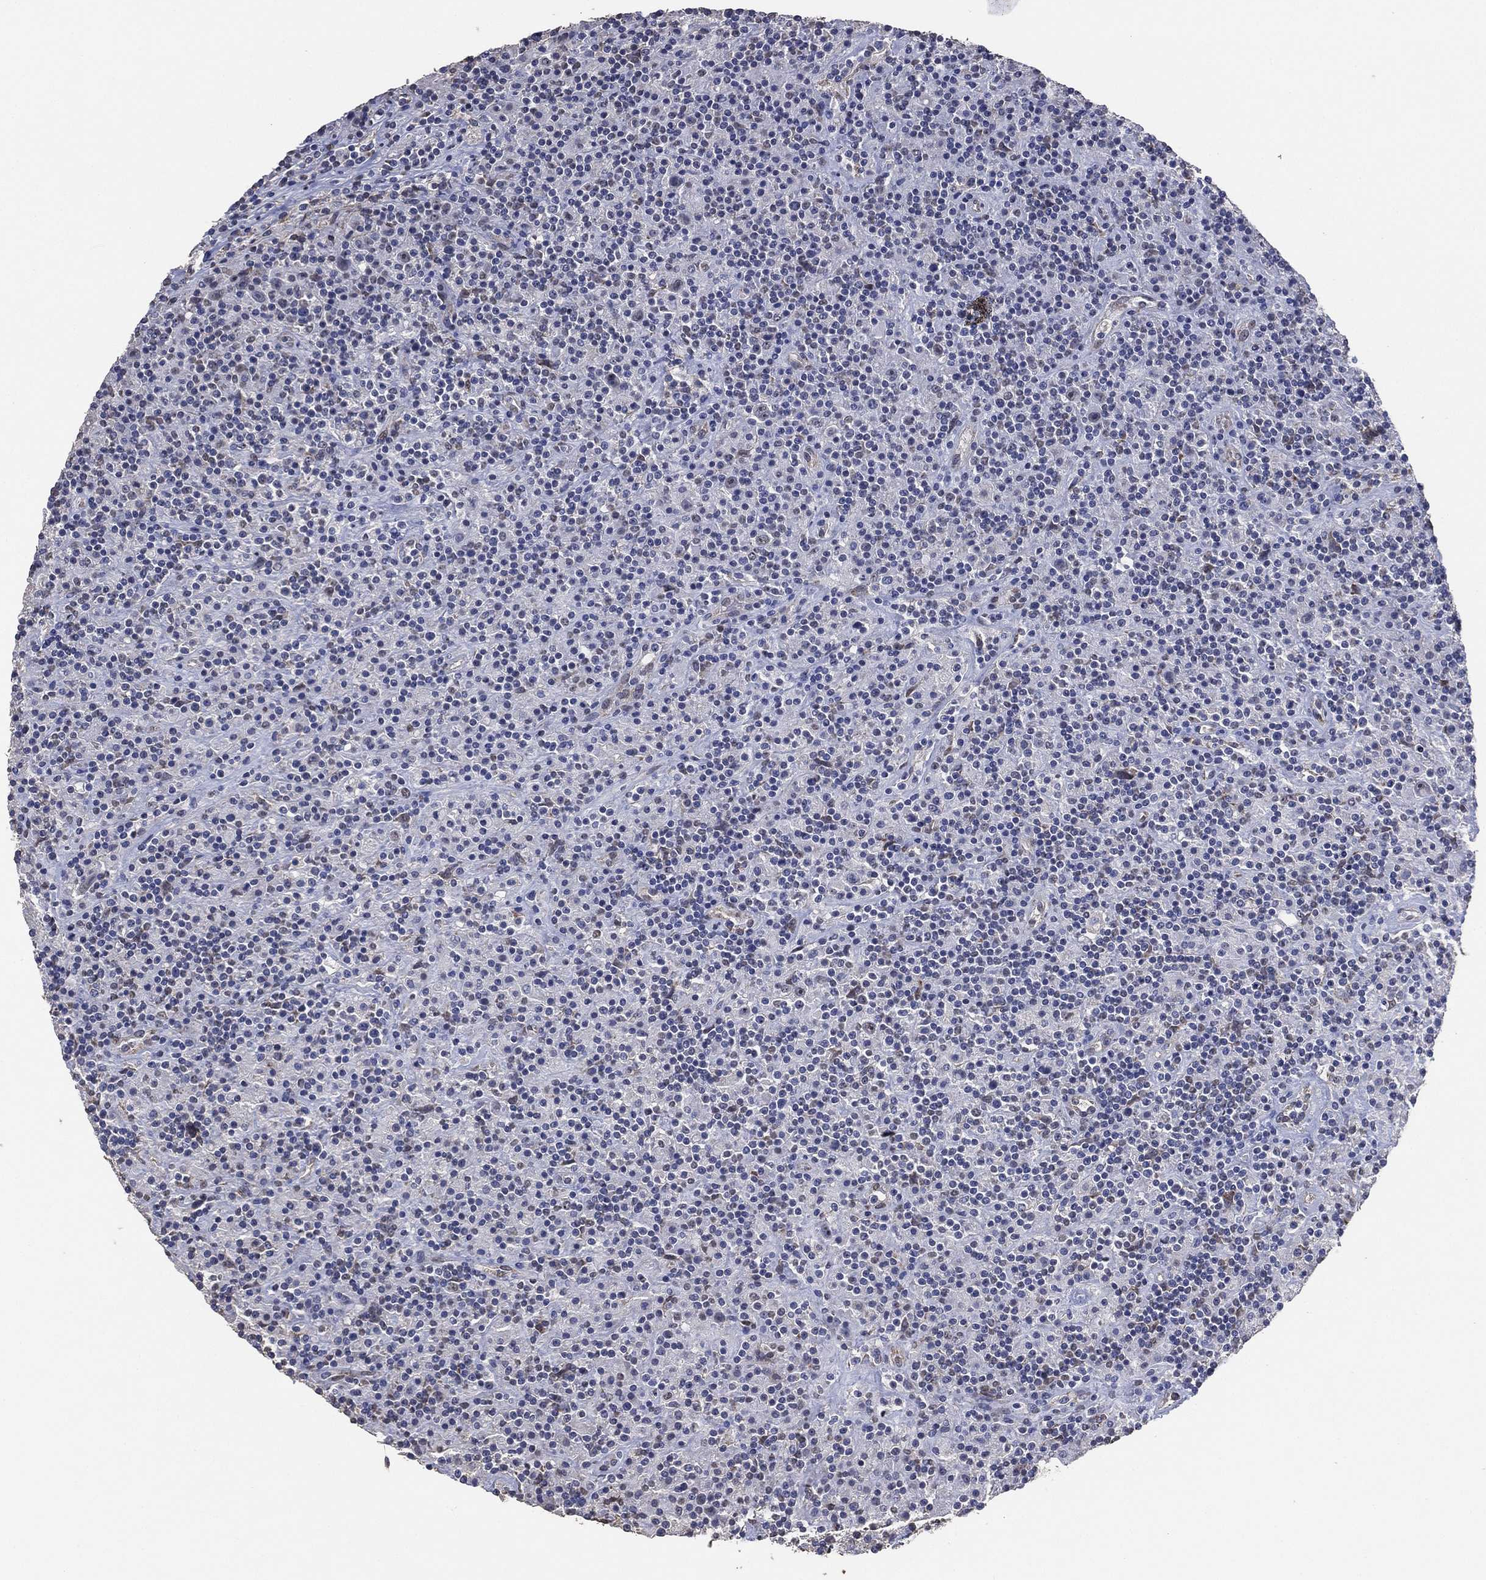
{"staining": {"intensity": "negative", "quantity": "none", "location": "none"}, "tissue": "lymphoma", "cell_type": "Tumor cells", "image_type": "cancer", "snomed": [{"axis": "morphology", "description": "Hodgkin's disease, NOS"}, {"axis": "topography", "description": "Lymph node"}], "caption": "Immunohistochemical staining of lymphoma demonstrates no significant staining in tumor cells.", "gene": "ALDH7A1", "patient": {"sex": "male", "age": 70}}